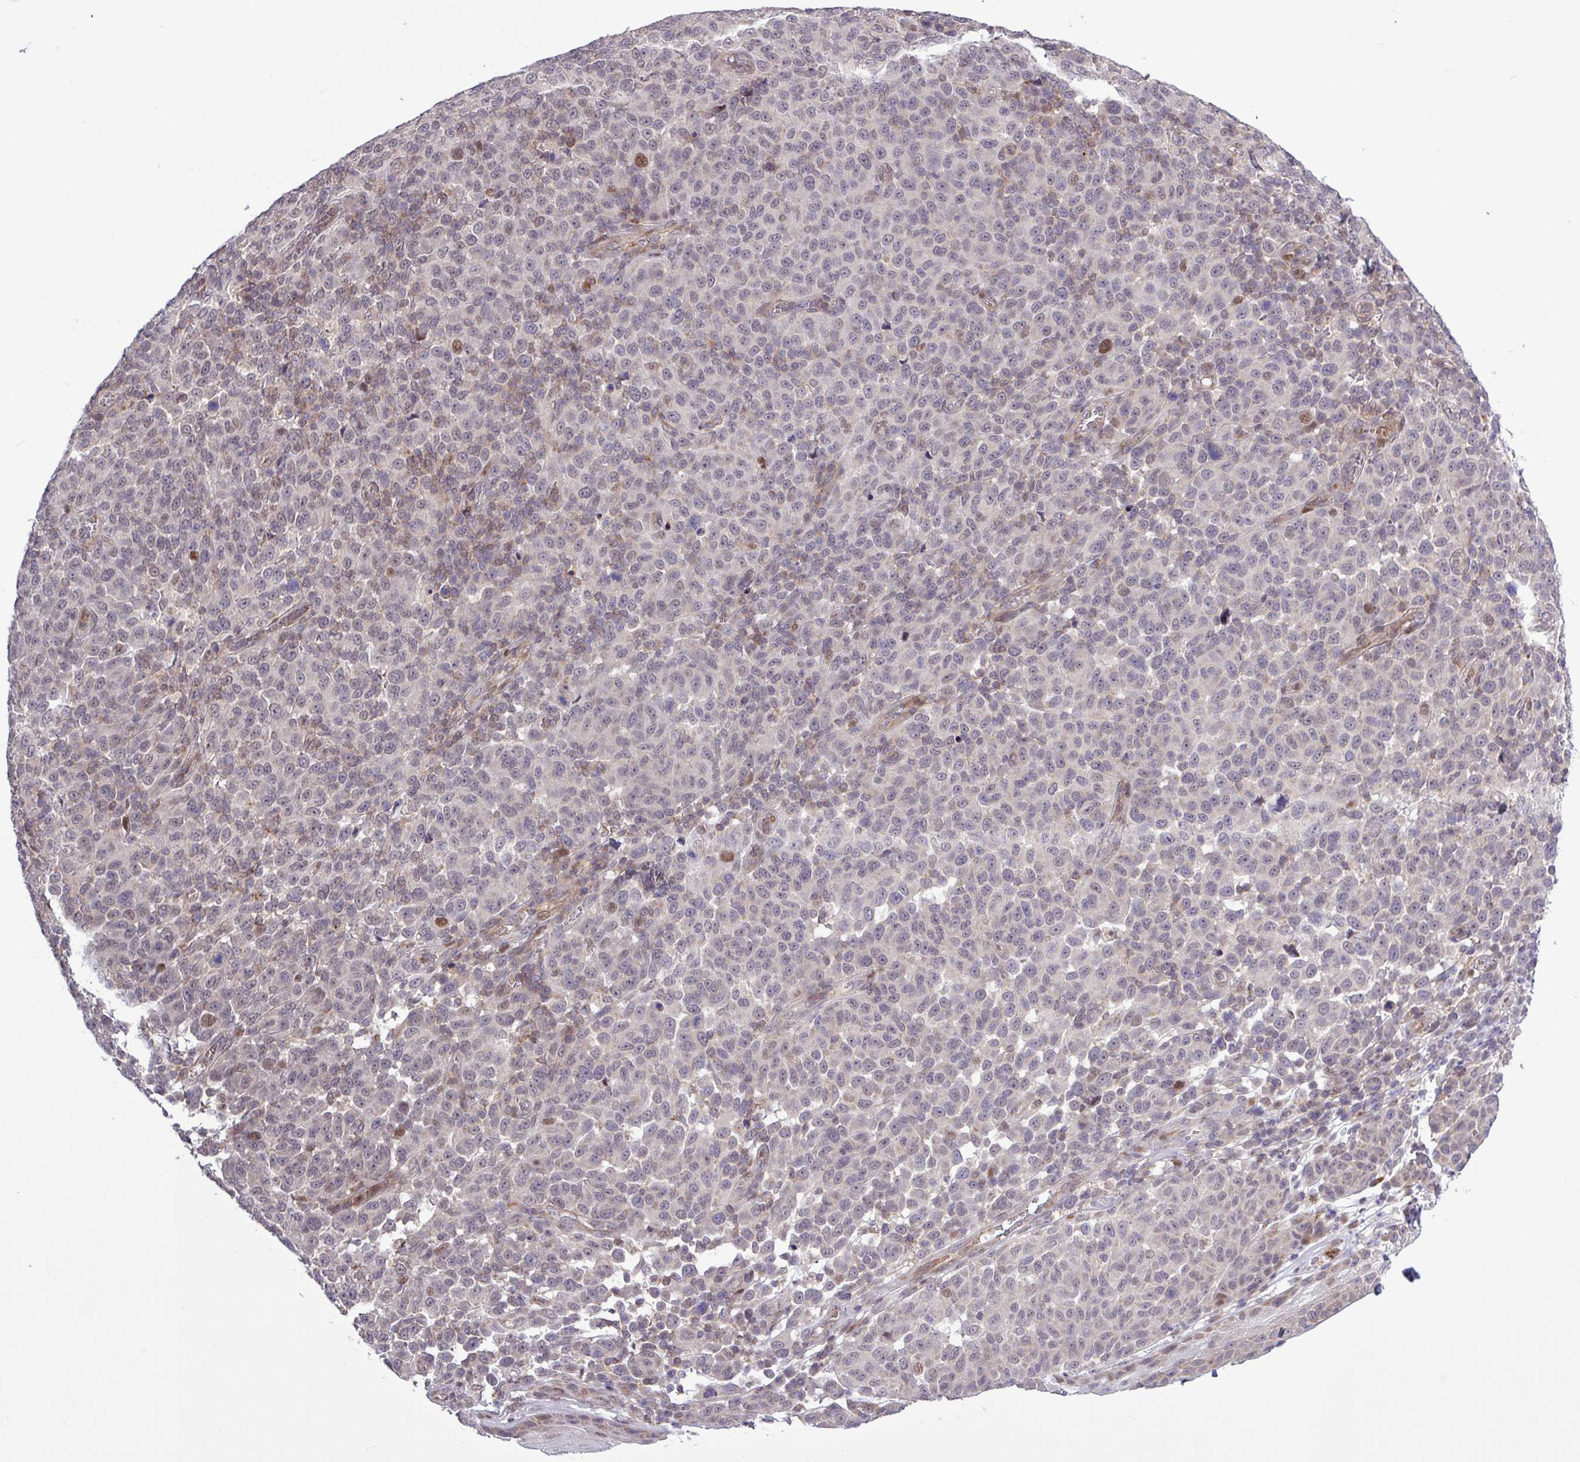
{"staining": {"intensity": "moderate", "quantity": "<25%", "location": "nuclear"}, "tissue": "melanoma", "cell_type": "Tumor cells", "image_type": "cancer", "snomed": [{"axis": "morphology", "description": "Malignant melanoma, NOS"}, {"axis": "topography", "description": "Skin"}], "caption": "Malignant melanoma tissue shows moderate nuclear staining in approximately <25% of tumor cells", "gene": "RTL3", "patient": {"sex": "male", "age": 49}}